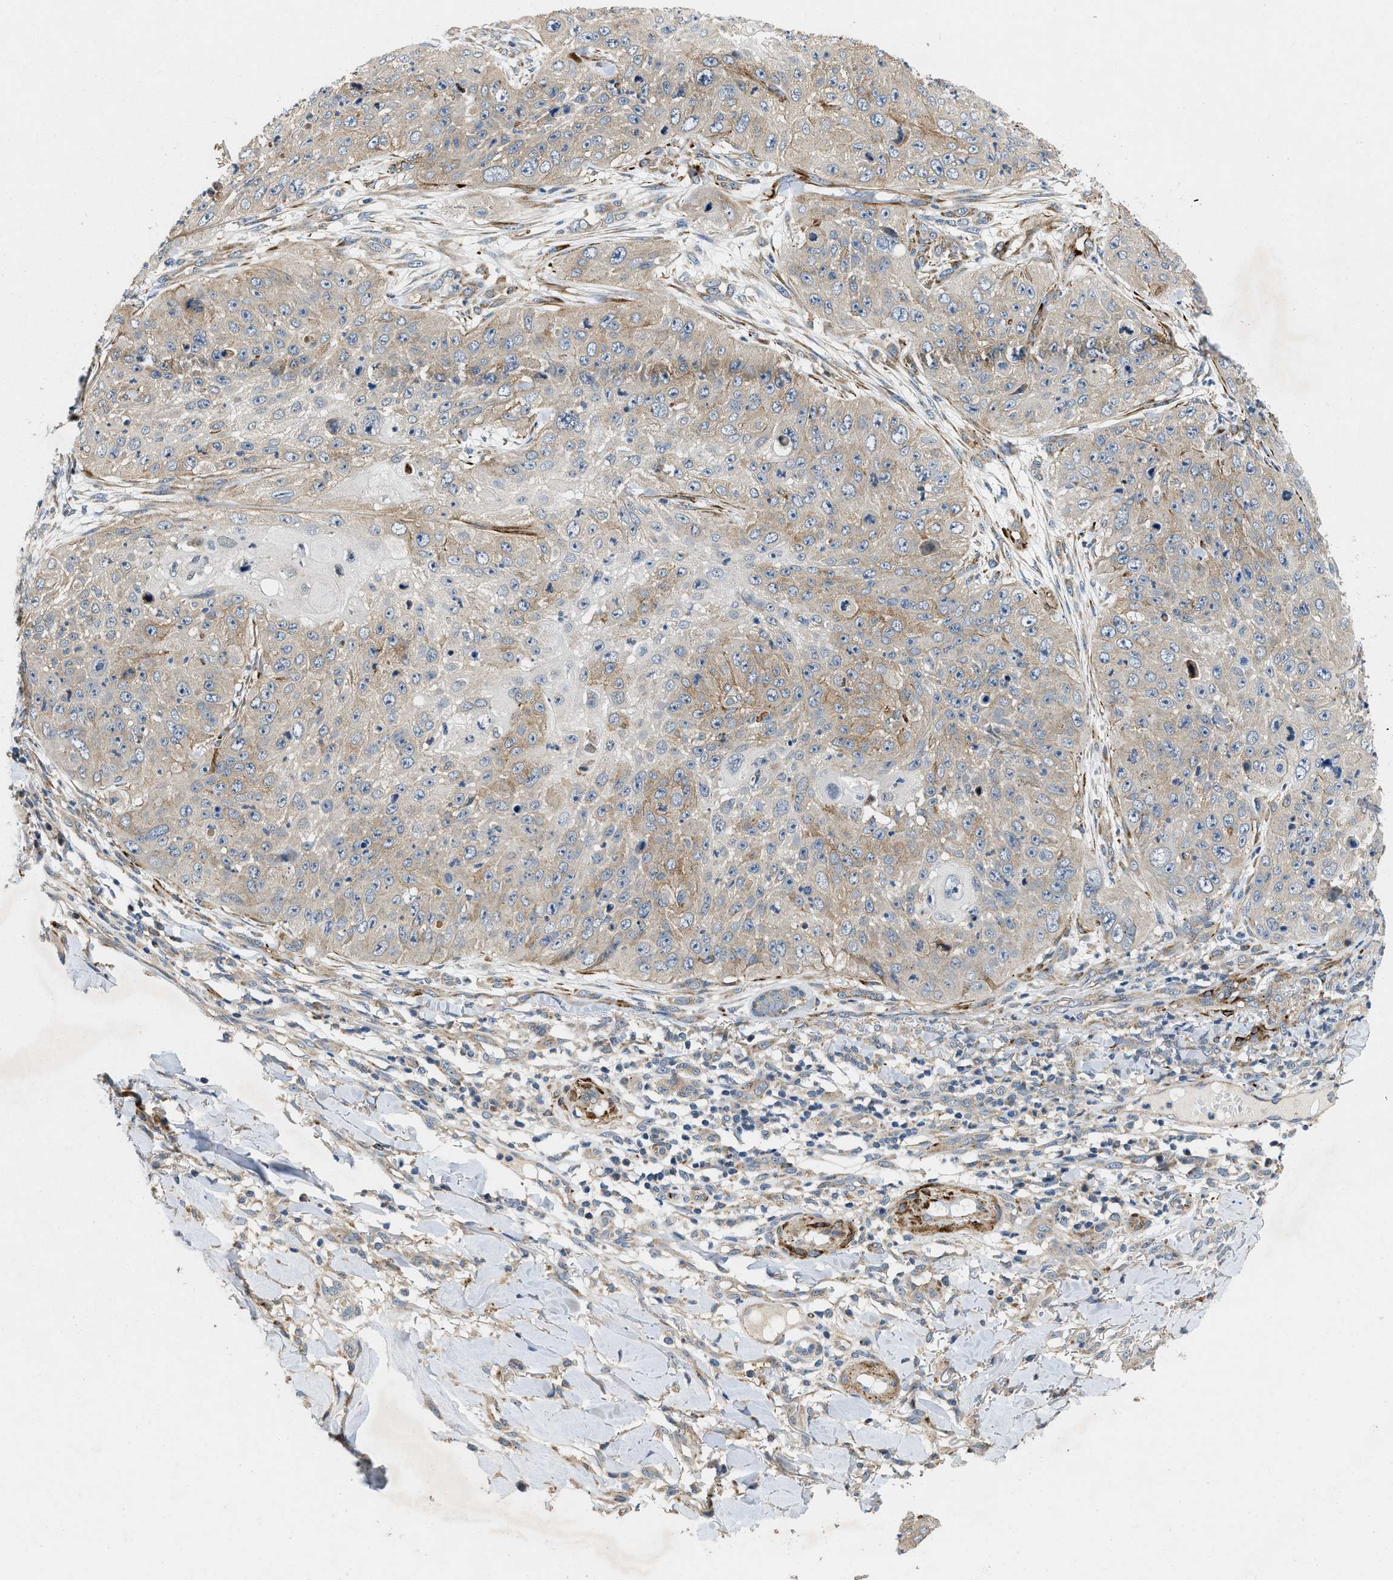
{"staining": {"intensity": "weak", "quantity": "<25%", "location": "cytoplasmic/membranous"}, "tissue": "skin cancer", "cell_type": "Tumor cells", "image_type": "cancer", "snomed": [{"axis": "morphology", "description": "Squamous cell carcinoma, NOS"}, {"axis": "topography", "description": "Skin"}], "caption": "Human squamous cell carcinoma (skin) stained for a protein using immunohistochemistry (IHC) demonstrates no positivity in tumor cells.", "gene": "ZNF599", "patient": {"sex": "female", "age": 80}}